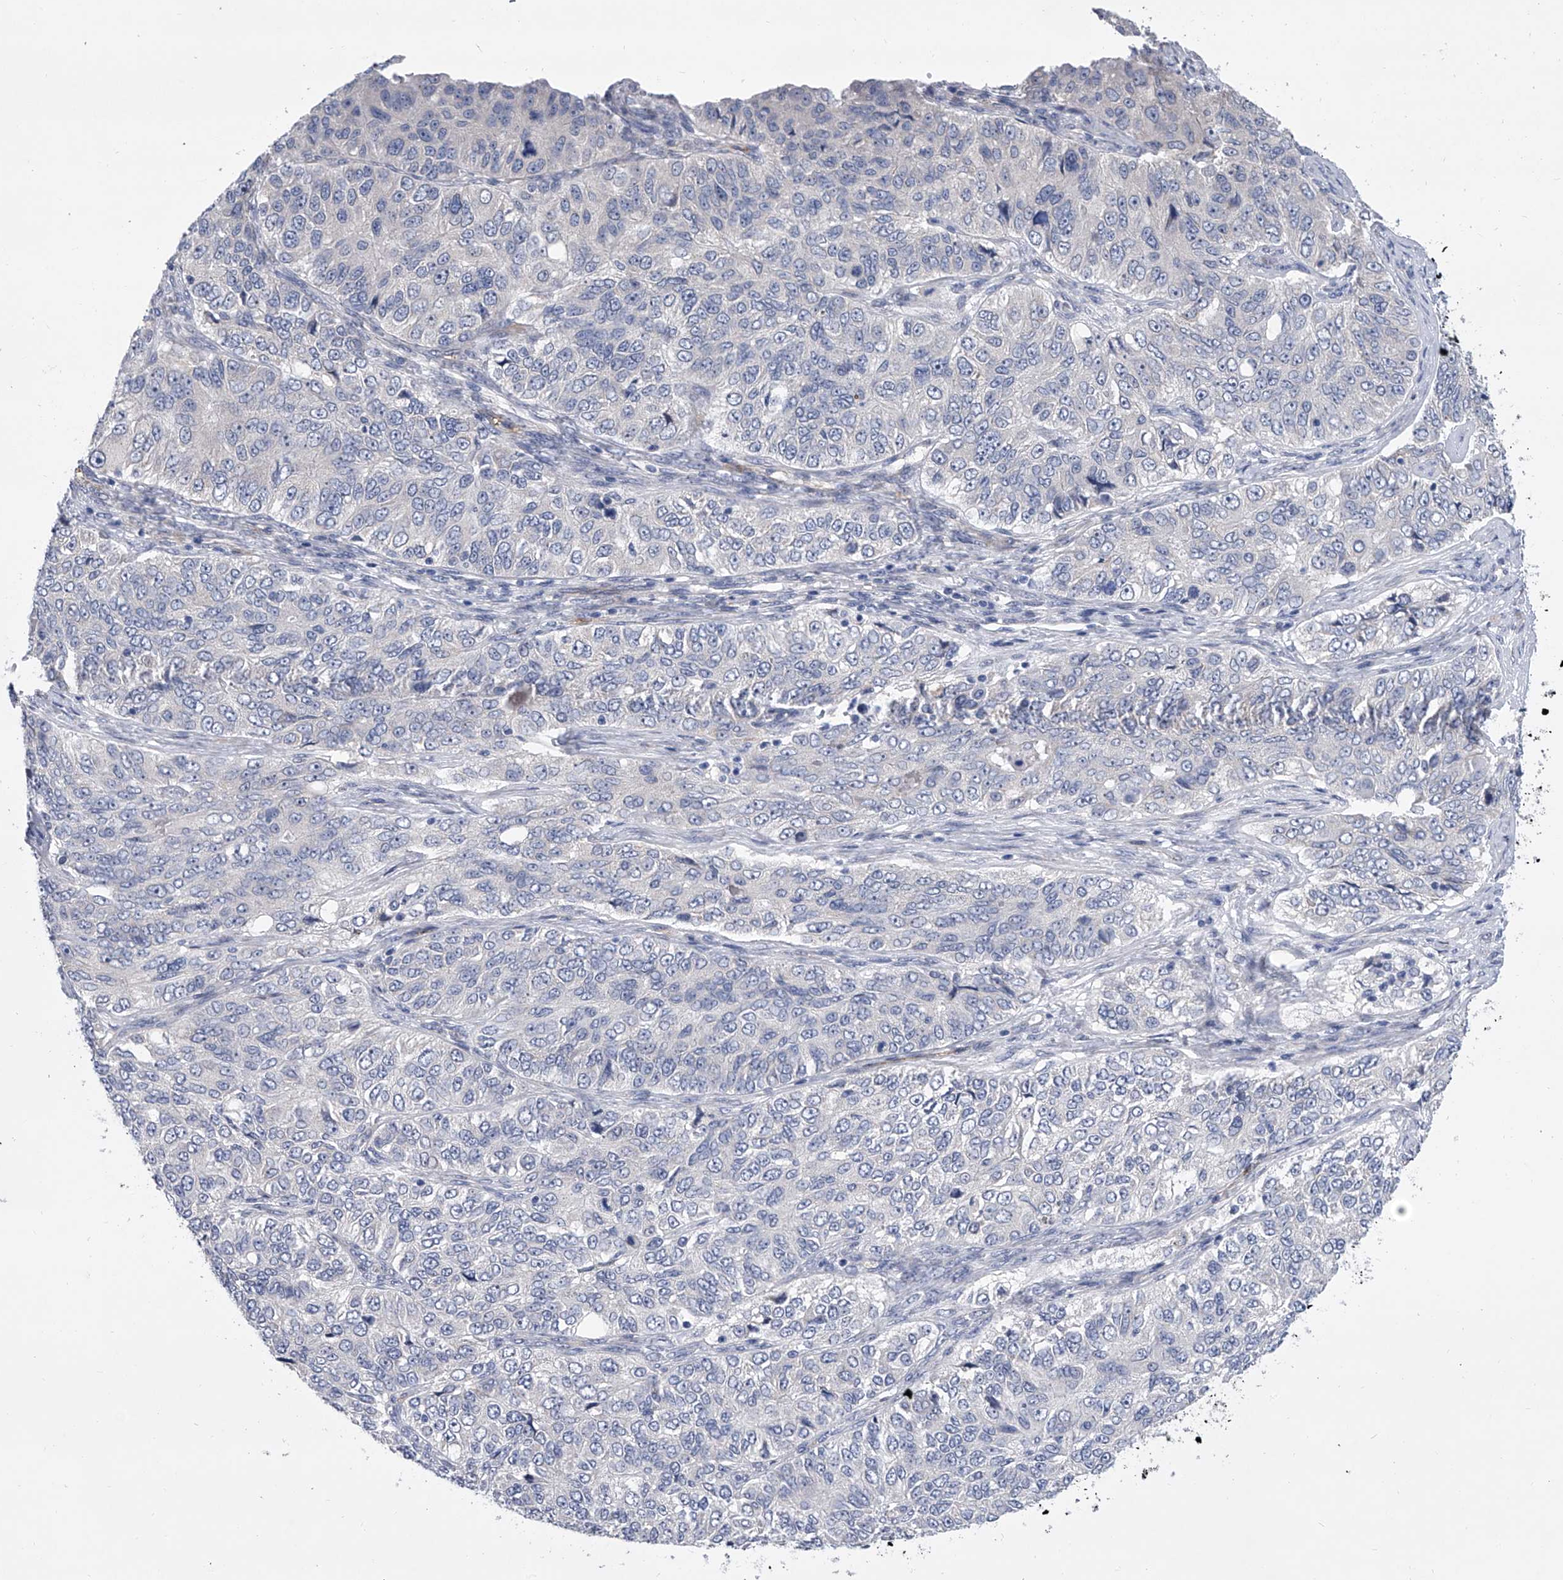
{"staining": {"intensity": "negative", "quantity": "none", "location": "none"}, "tissue": "ovarian cancer", "cell_type": "Tumor cells", "image_type": "cancer", "snomed": [{"axis": "morphology", "description": "Carcinoma, endometroid"}, {"axis": "topography", "description": "Ovary"}], "caption": "A high-resolution image shows IHC staining of ovarian cancer (endometroid carcinoma), which displays no significant positivity in tumor cells.", "gene": "ALG14", "patient": {"sex": "female", "age": 51}}